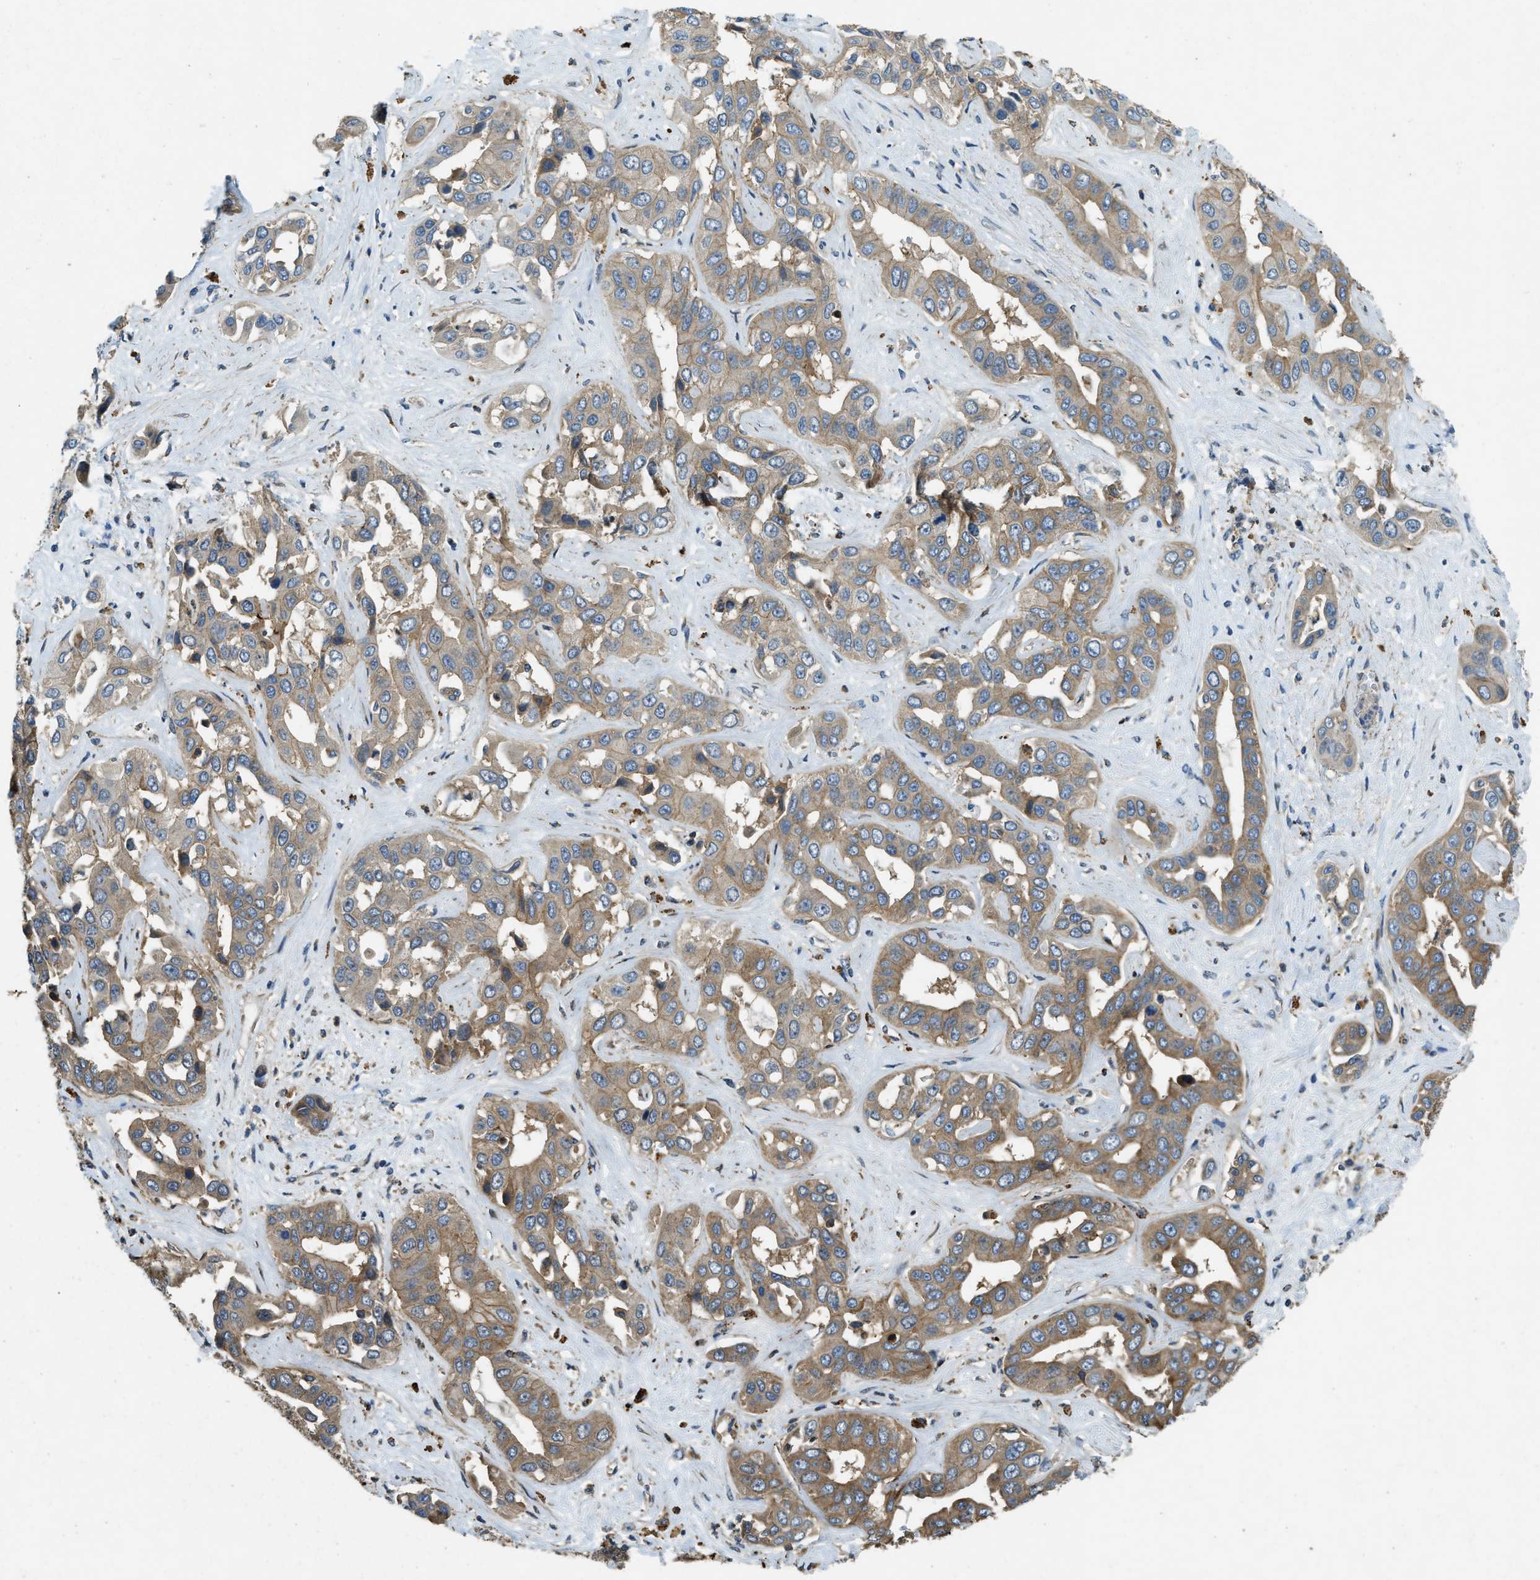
{"staining": {"intensity": "weak", "quantity": "25%-75%", "location": "cytoplasmic/membranous"}, "tissue": "liver cancer", "cell_type": "Tumor cells", "image_type": "cancer", "snomed": [{"axis": "morphology", "description": "Cholangiocarcinoma"}, {"axis": "topography", "description": "Liver"}], "caption": "Cholangiocarcinoma (liver) stained with a protein marker demonstrates weak staining in tumor cells.", "gene": "ATP8B1", "patient": {"sex": "female", "age": 52}}